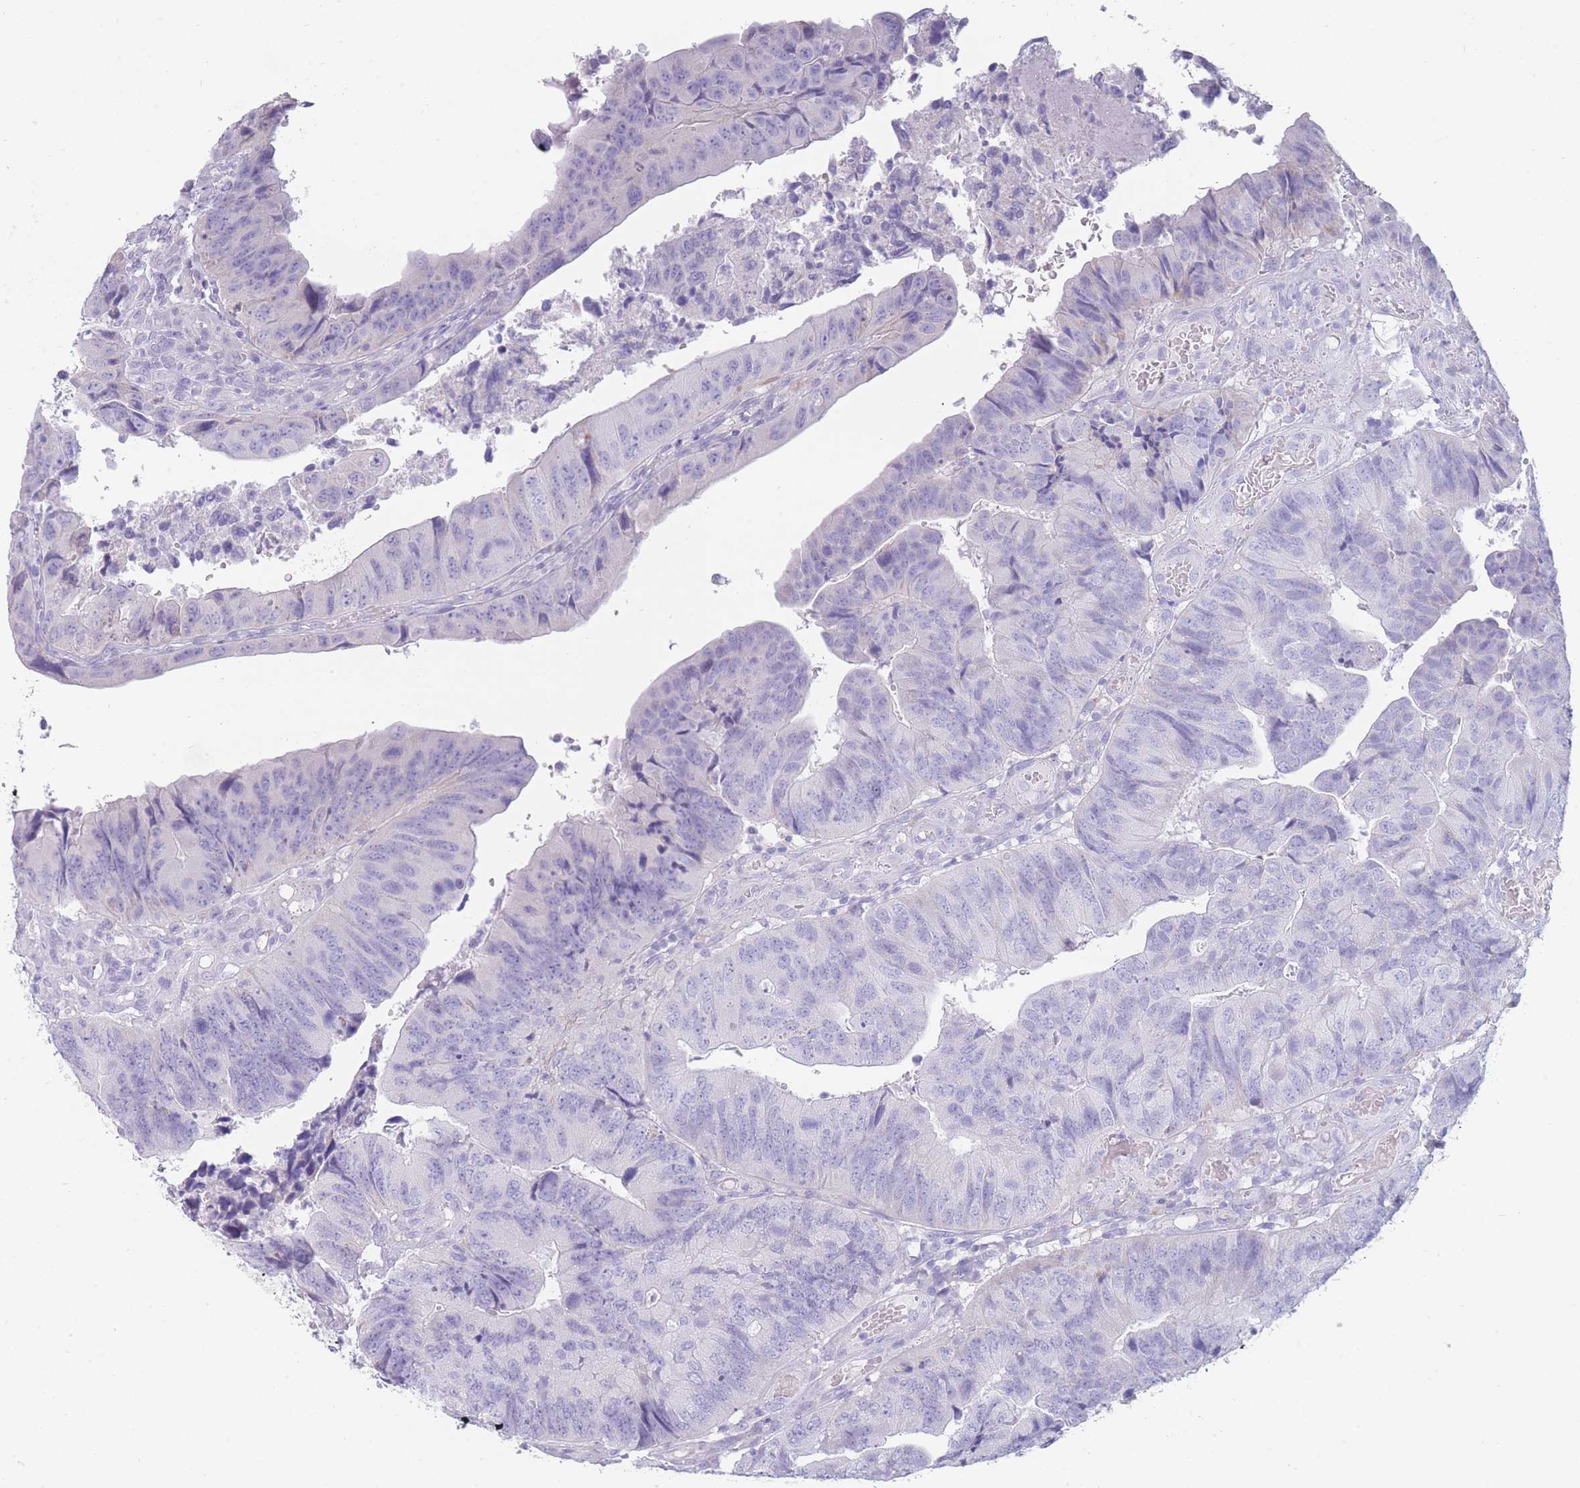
{"staining": {"intensity": "negative", "quantity": "none", "location": "none"}, "tissue": "colorectal cancer", "cell_type": "Tumor cells", "image_type": "cancer", "snomed": [{"axis": "morphology", "description": "Adenocarcinoma, NOS"}, {"axis": "topography", "description": "Colon"}], "caption": "Tumor cells are negative for protein expression in human colorectal cancer.", "gene": "UPK1A", "patient": {"sex": "female", "age": 67}}